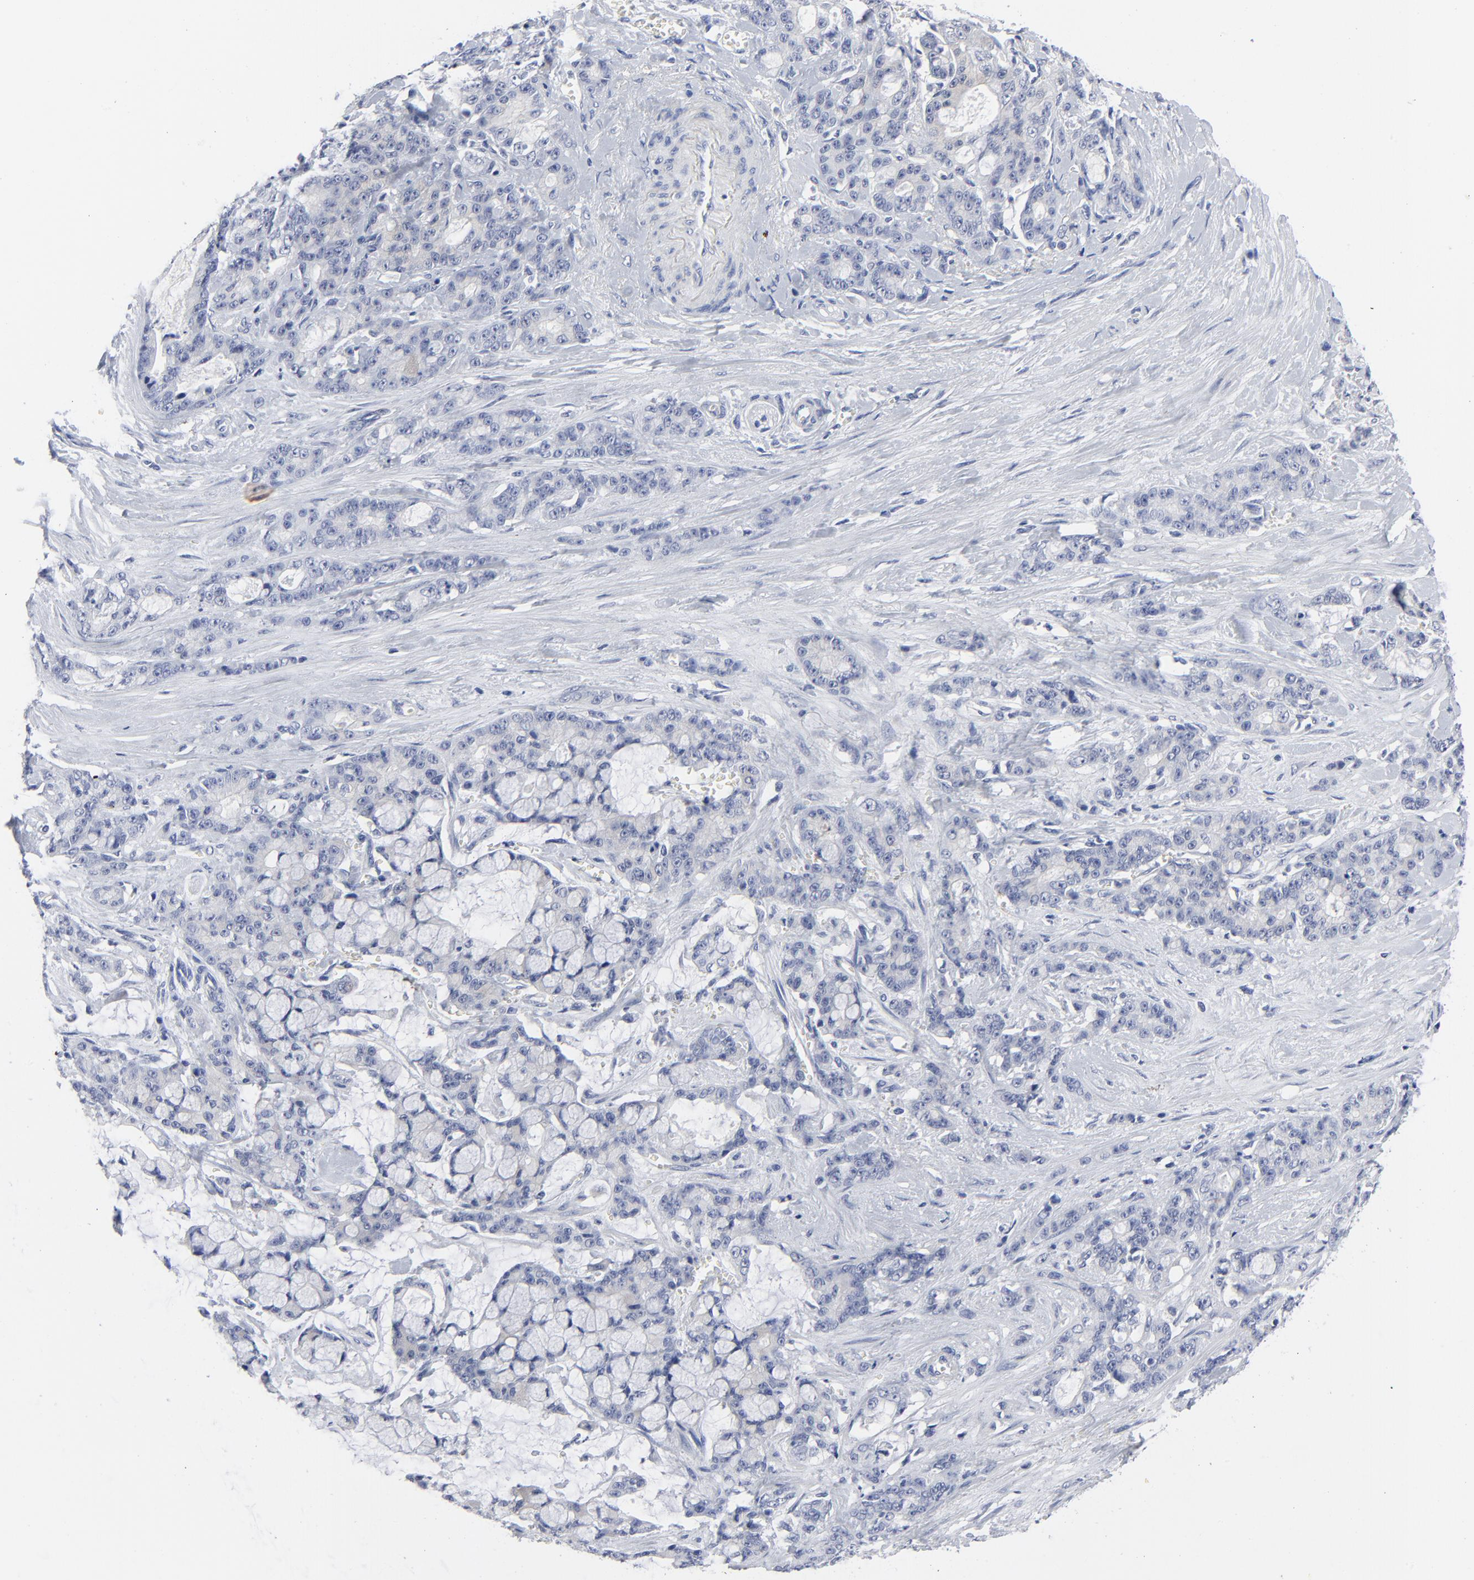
{"staining": {"intensity": "negative", "quantity": "none", "location": "none"}, "tissue": "pancreatic cancer", "cell_type": "Tumor cells", "image_type": "cancer", "snomed": [{"axis": "morphology", "description": "Adenocarcinoma, NOS"}, {"axis": "topography", "description": "Pancreas"}], "caption": "DAB immunohistochemical staining of human pancreatic cancer (adenocarcinoma) exhibits no significant expression in tumor cells. Brightfield microscopy of immunohistochemistry (IHC) stained with DAB (3,3'-diaminobenzidine) (brown) and hematoxylin (blue), captured at high magnification.", "gene": "CLEC4G", "patient": {"sex": "female", "age": 73}}